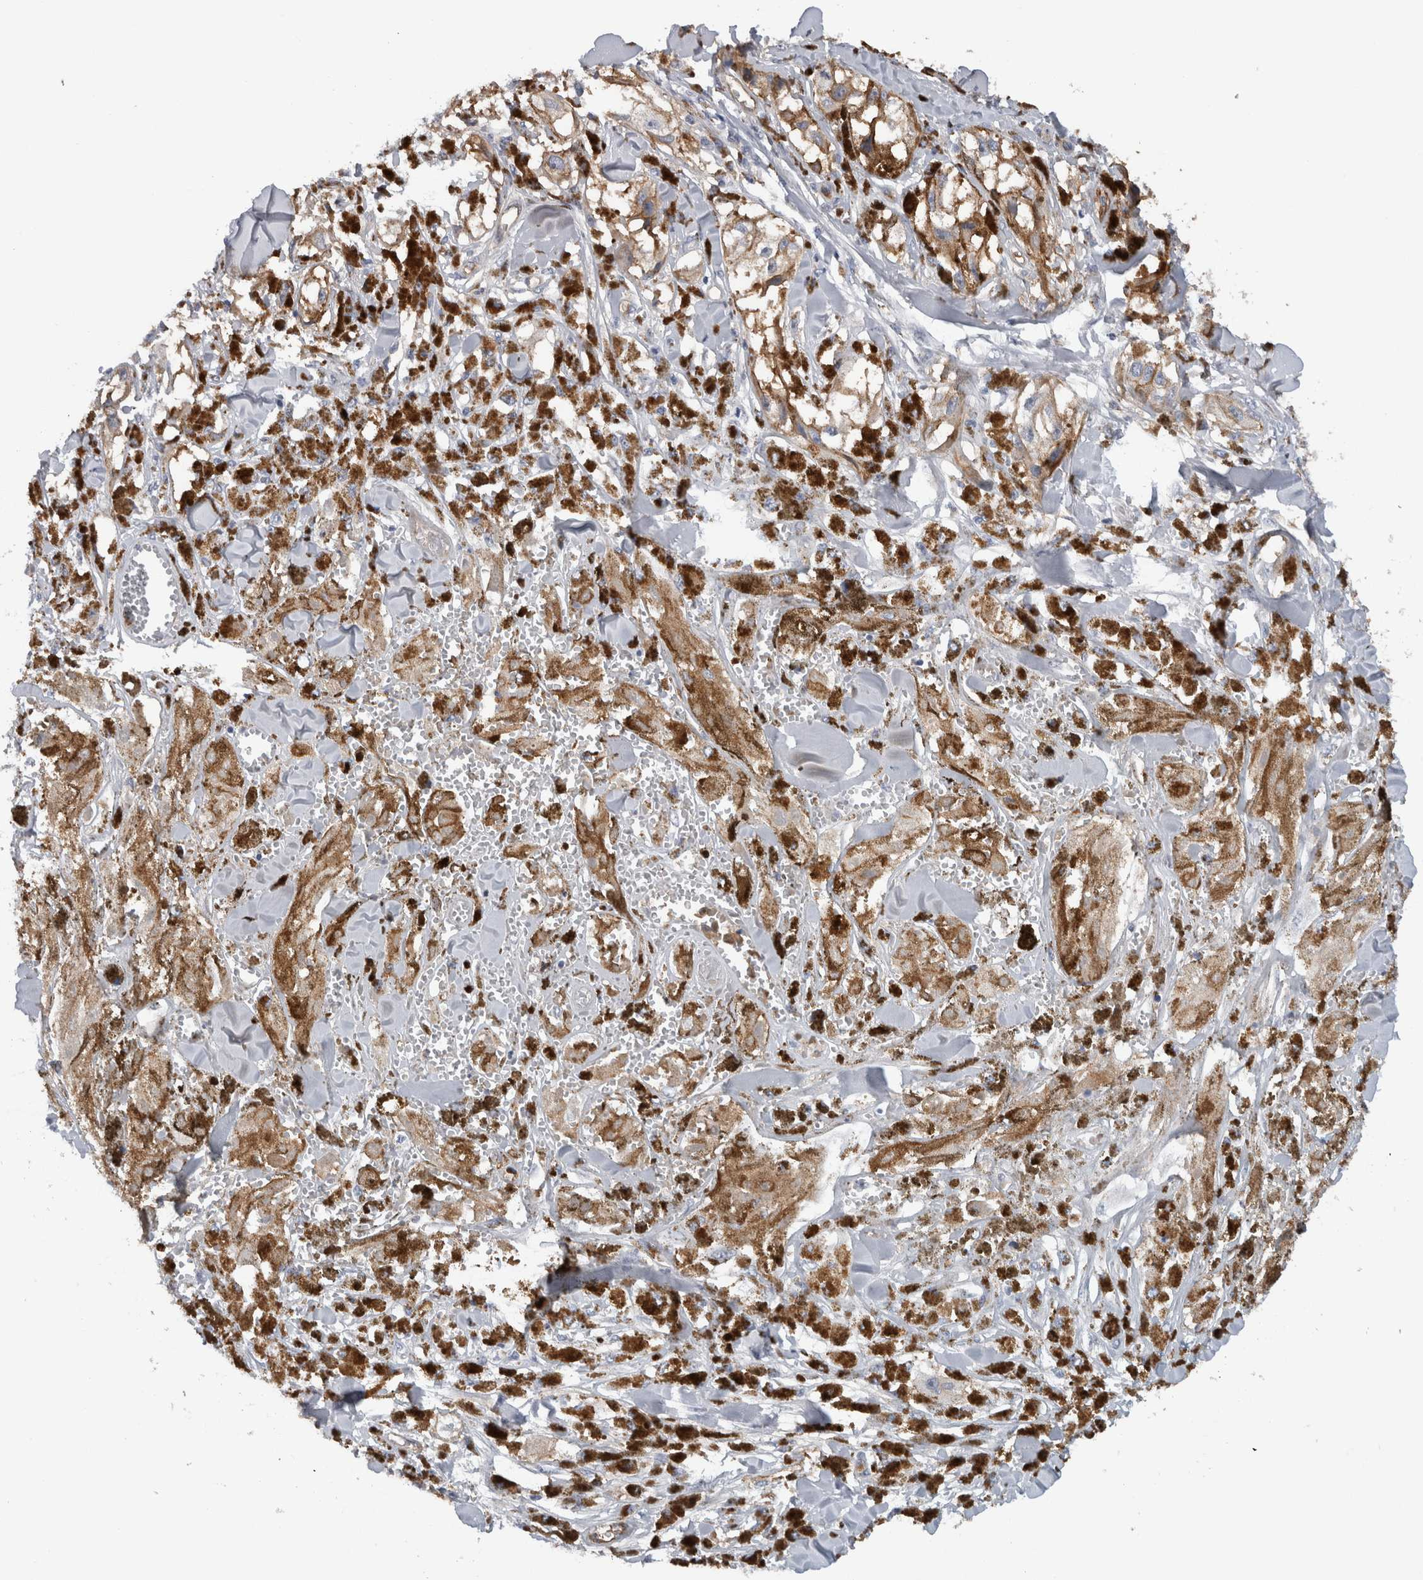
{"staining": {"intensity": "negative", "quantity": "none", "location": "none"}, "tissue": "melanoma", "cell_type": "Tumor cells", "image_type": "cancer", "snomed": [{"axis": "morphology", "description": "Malignant melanoma, NOS"}, {"axis": "topography", "description": "Skin"}], "caption": "DAB (3,3'-diaminobenzidine) immunohistochemical staining of malignant melanoma exhibits no significant expression in tumor cells. The staining was performed using DAB (3,3'-diaminobenzidine) to visualize the protein expression in brown, while the nuclei were stained in blue with hematoxylin (Magnification: 20x).", "gene": "CD59", "patient": {"sex": "male", "age": 88}}